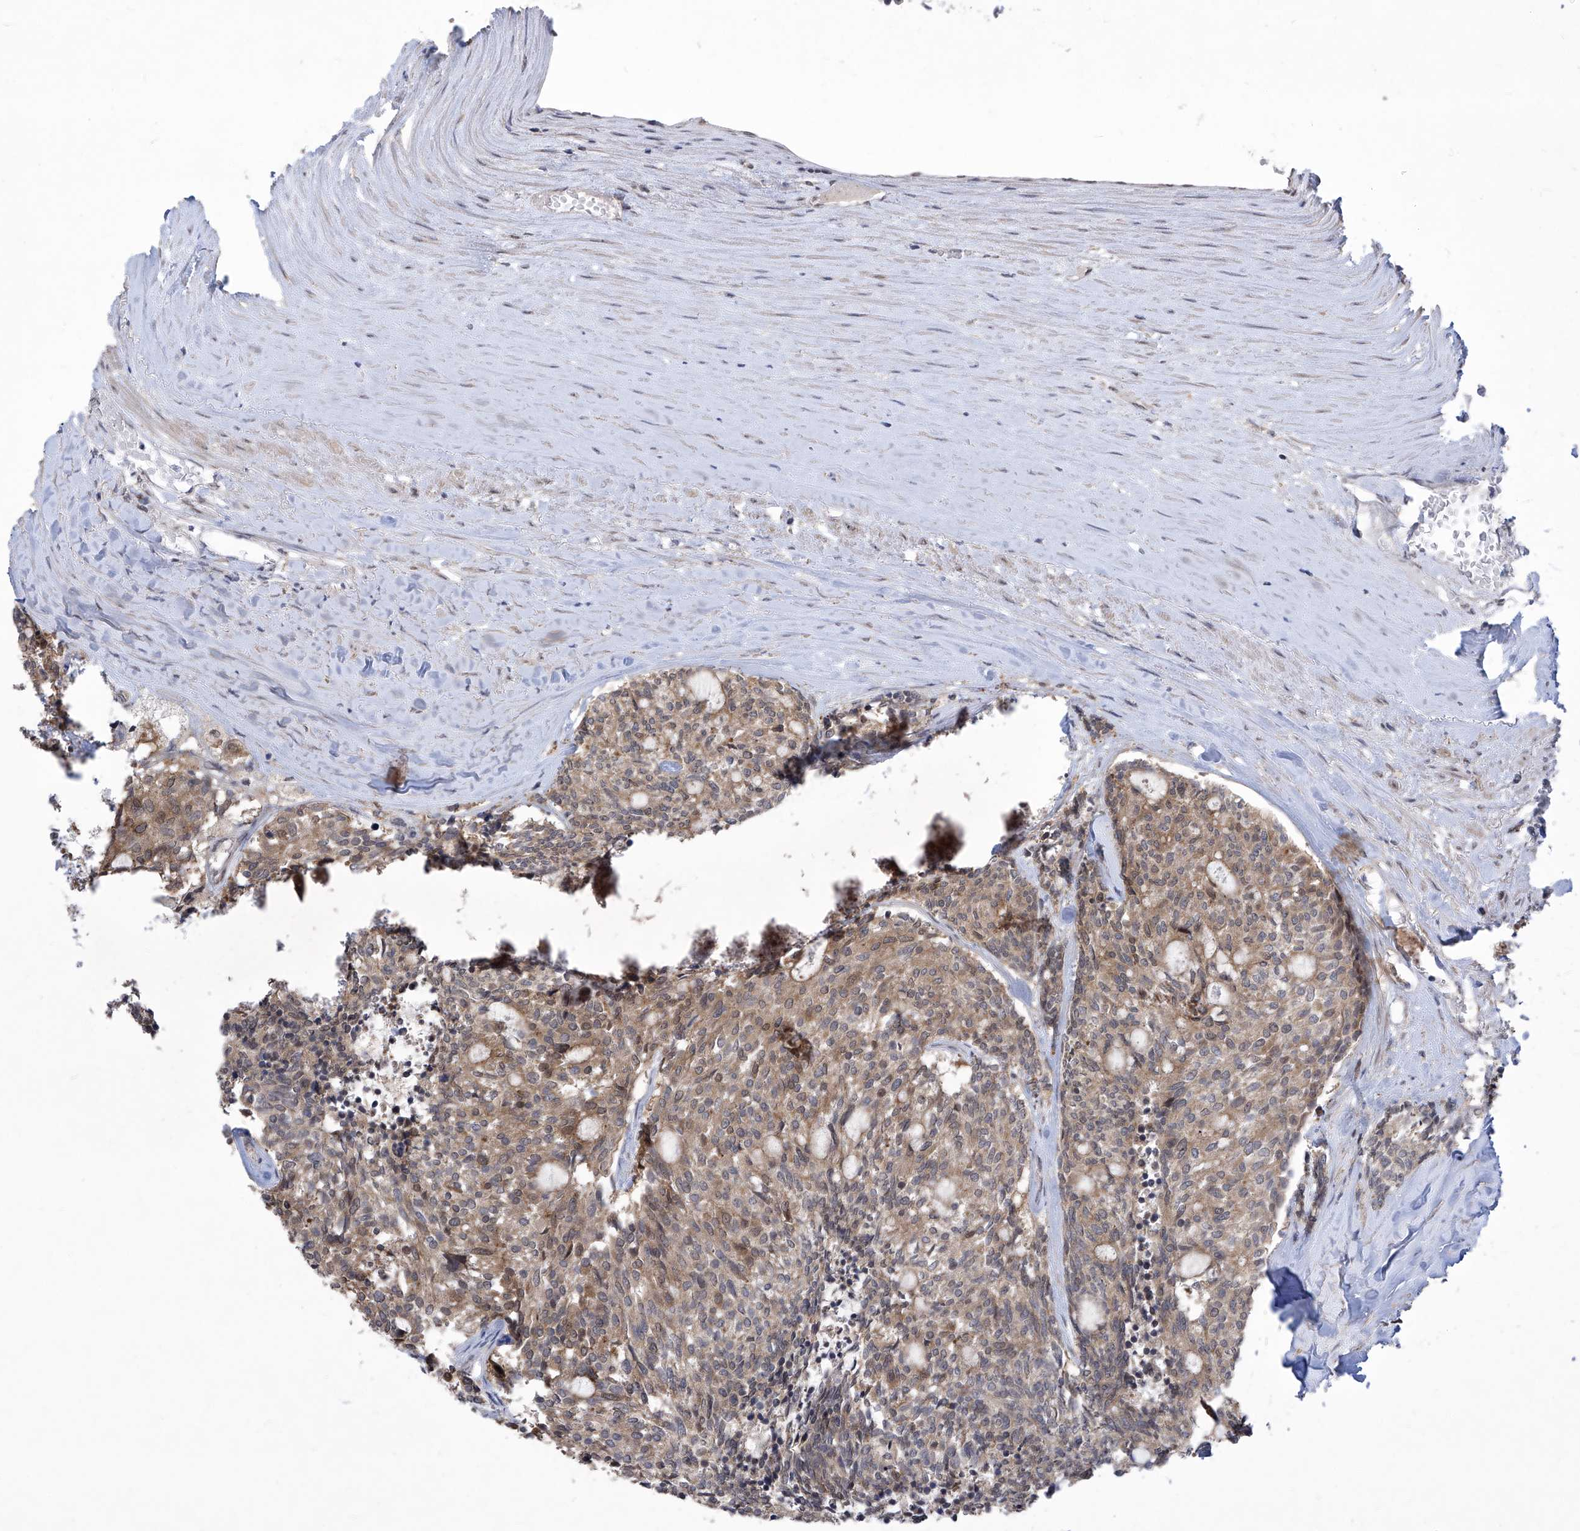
{"staining": {"intensity": "moderate", "quantity": ">75%", "location": "cytoplasmic/membranous"}, "tissue": "carcinoid", "cell_type": "Tumor cells", "image_type": "cancer", "snomed": [{"axis": "morphology", "description": "Carcinoid, malignant, NOS"}, {"axis": "topography", "description": "Pancreas"}], "caption": "Tumor cells exhibit medium levels of moderate cytoplasmic/membranous positivity in approximately >75% of cells in carcinoid. The protein is shown in brown color, while the nuclei are stained blue.", "gene": "CETN2", "patient": {"sex": "female", "age": 54}}